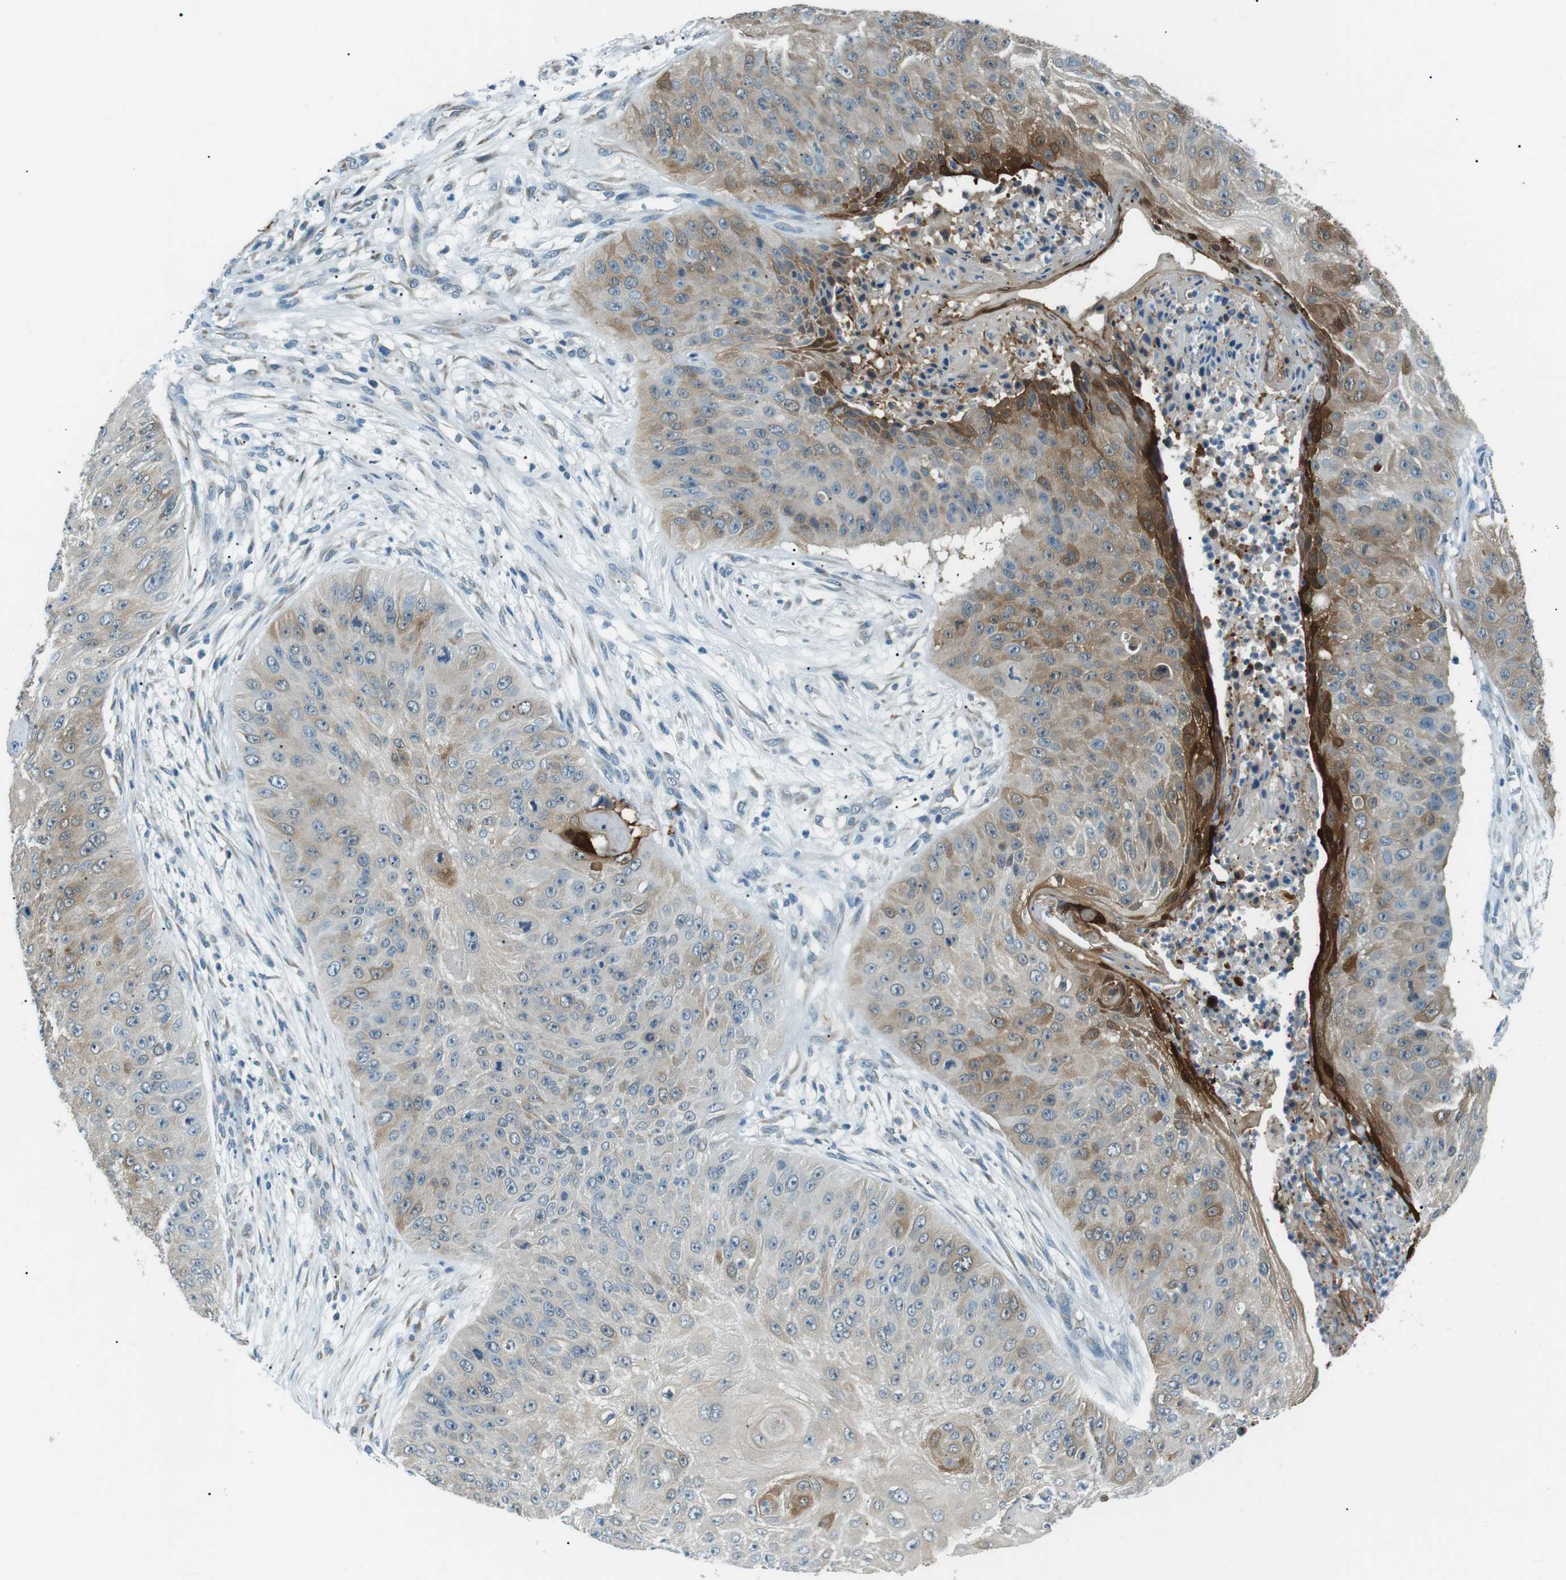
{"staining": {"intensity": "moderate", "quantity": "<25%", "location": "cytoplasmic/membranous,nuclear"}, "tissue": "skin cancer", "cell_type": "Tumor cells", "image_type": "cancer", "snomed": [{"axis": "morphology", "description": "Squamous cell carcinoma, NOS"}, {"axis": "topography", "description": "Skin"}], "caption": "Skin cancer (squamous cell carcinoma) was stained to show a protein in brown. There is low levels of moderate cytoplasmic/membranous and nuclear staining in about <25% of tumor cells. The protein of interest is stained brown, and the nuclei are stained in blue (DAB IHC with brightfield microscopy, high magnification).", "gene": "SERPINB2", "patient": {"sex": "female", "age": 80}}